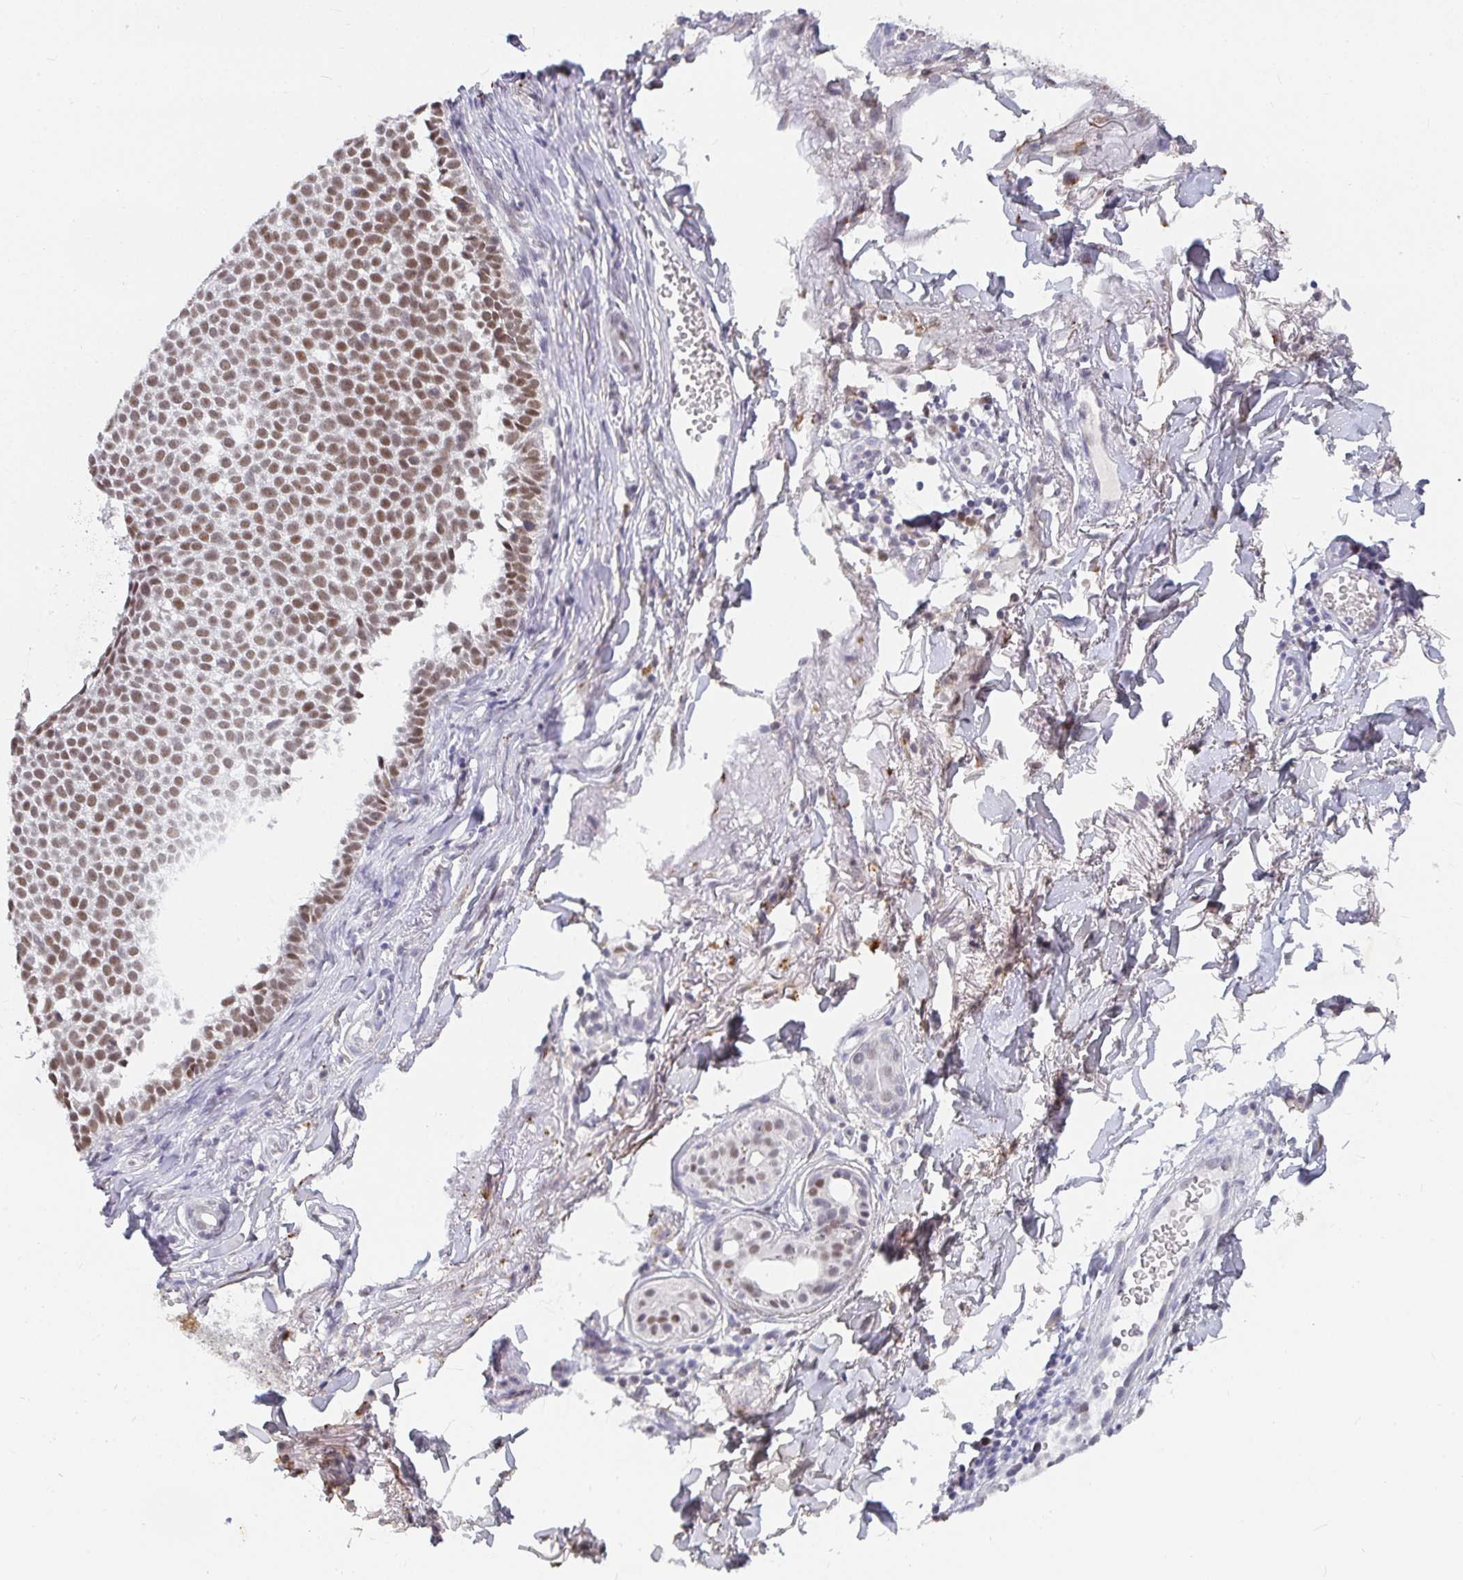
{"staining": {"intensity": "moderate", "quantity": ">75%", "location": "nuclear"}, "tissue": "skin cancer", "cell_type": "Tumor cells", "image_type": "cancer", "snomed": [{"axis": "morphology", "description": "Basal cell carcinoma"}, {"axis": "topography", "description": "Skin"}], "caption": "Skin cancer stained with a brown dye demonstrates moderate nuclear positive expression in about >75% of tumor cells.", "gene": "RCOR1", "patient": {"sex": "male", "age": 63}}